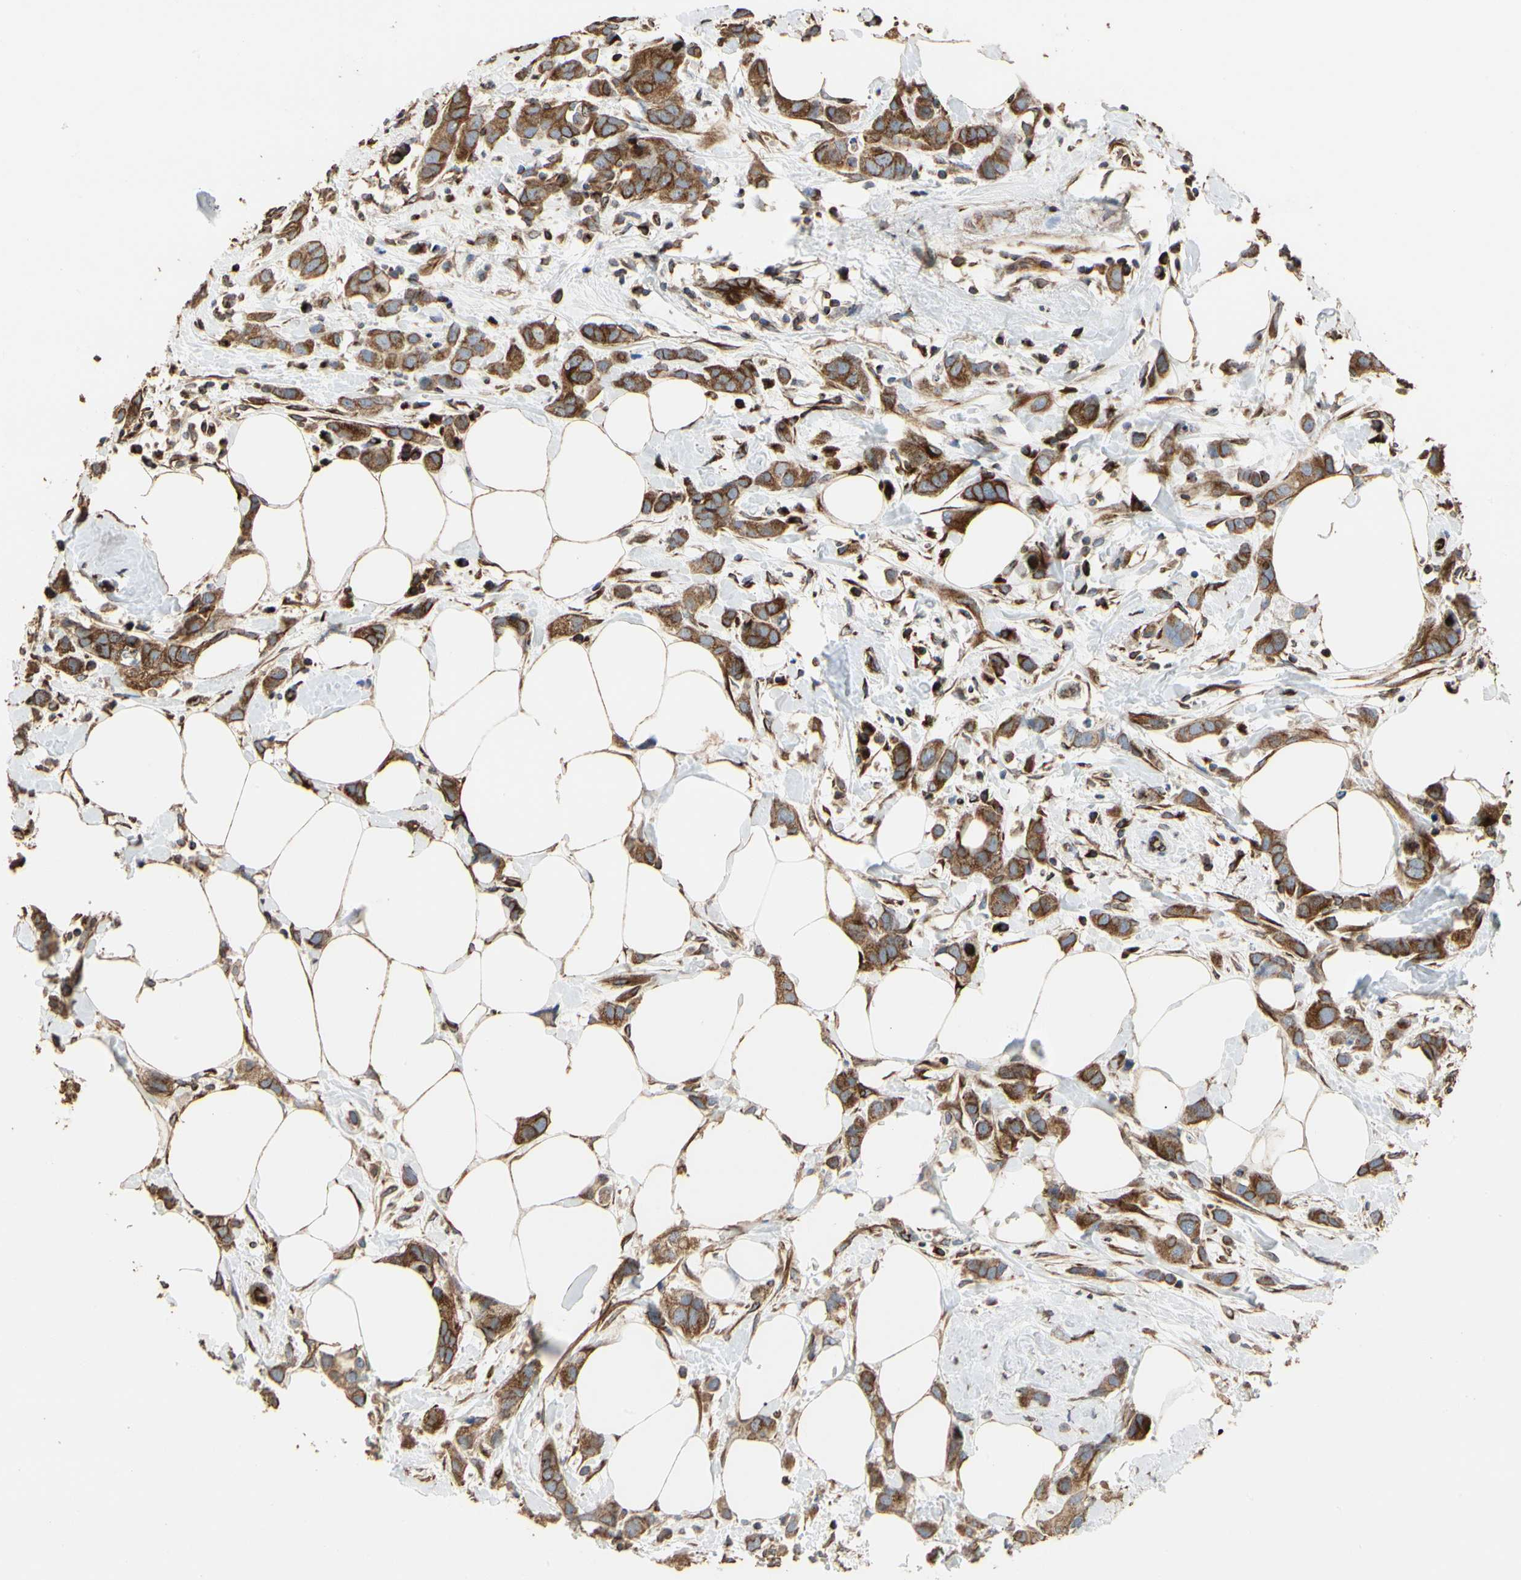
{"staining": {"intensity": "moderate", "quantity": ">75%", "location": "cytoplasmic/membranous"}, "tissue": "breast cancer", "cell_type": "Tumor cells", "image_type": "cancer", "snomed": [{"axis": "morphology", "description": "Normal tissue, NOS"}, {"axis": "morphology", "description": "Duct carcinoma"}, {"axis": "topography", "description": "Breast"}], "caption": "Tumor cells demonstrate medium levels of moderate cytoplasmic/membranous expression in approximately >75% of cells in human infiltrating ductal carcinoma (breast). The staining is performed using DAB brown chromogen to label protein expression. The nuclei are counter-stained blue using hematoxylin.", "gene": "TUBA1A", "patient": {"sex": "female", "age": 50}}